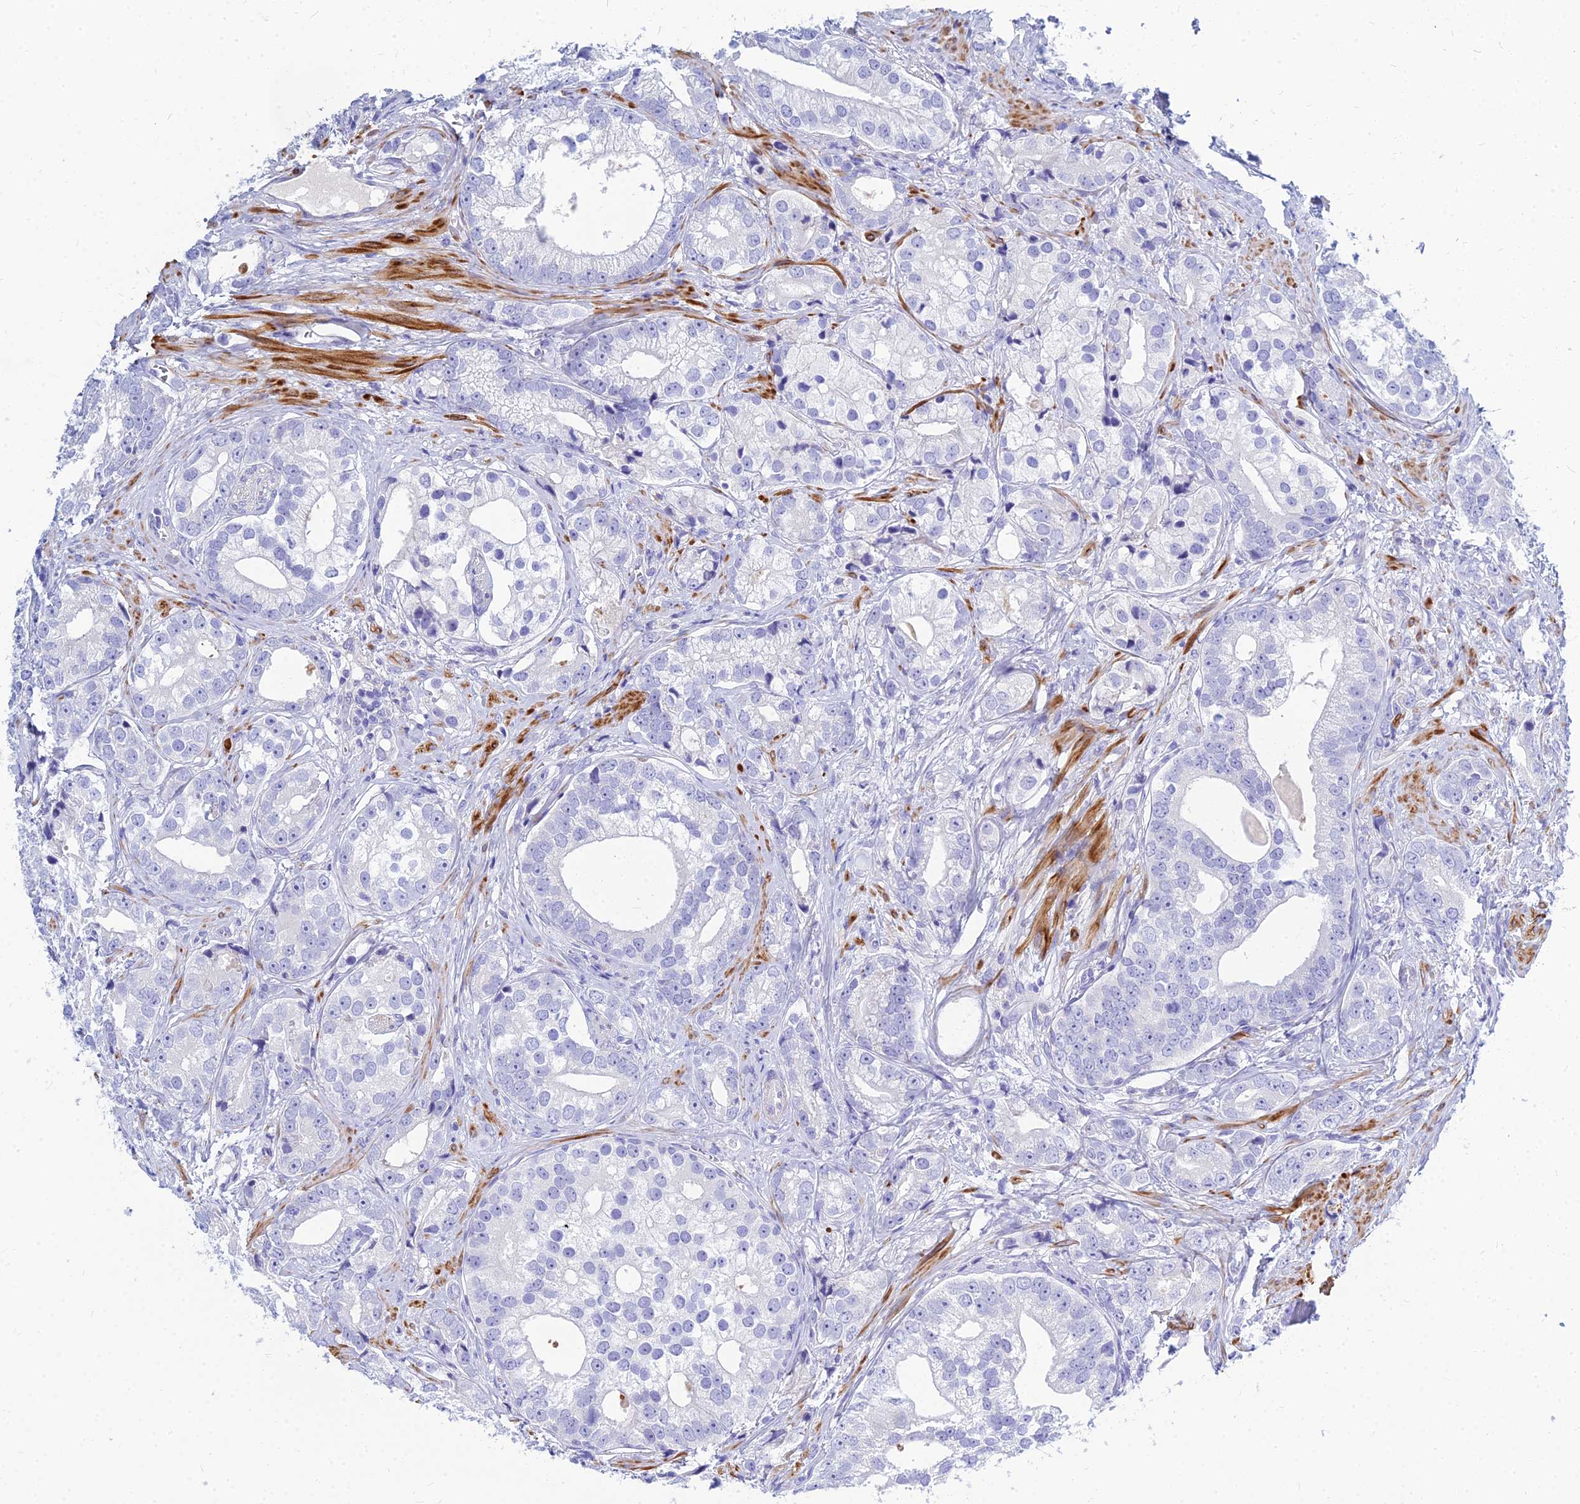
{"staining": {"intensity": "negative", "quantity": "none", "location": "none"}, "tissue": "prostate cancer", "cell_type": "Tumor cells", "image_type": "cancer", "snomed": [{"axis": "morphology", "description": "Adenocarcinoma, High grade"}, {"axis": "topography", "description": "Prostate"}], "caption": "This is an immunohistochemistry image of human prostate high-grade adenocarcinoma. There is no positivity in tumor cells.", "gene": "ZNF552", "patient": {"sex": "male", "age": 75}}